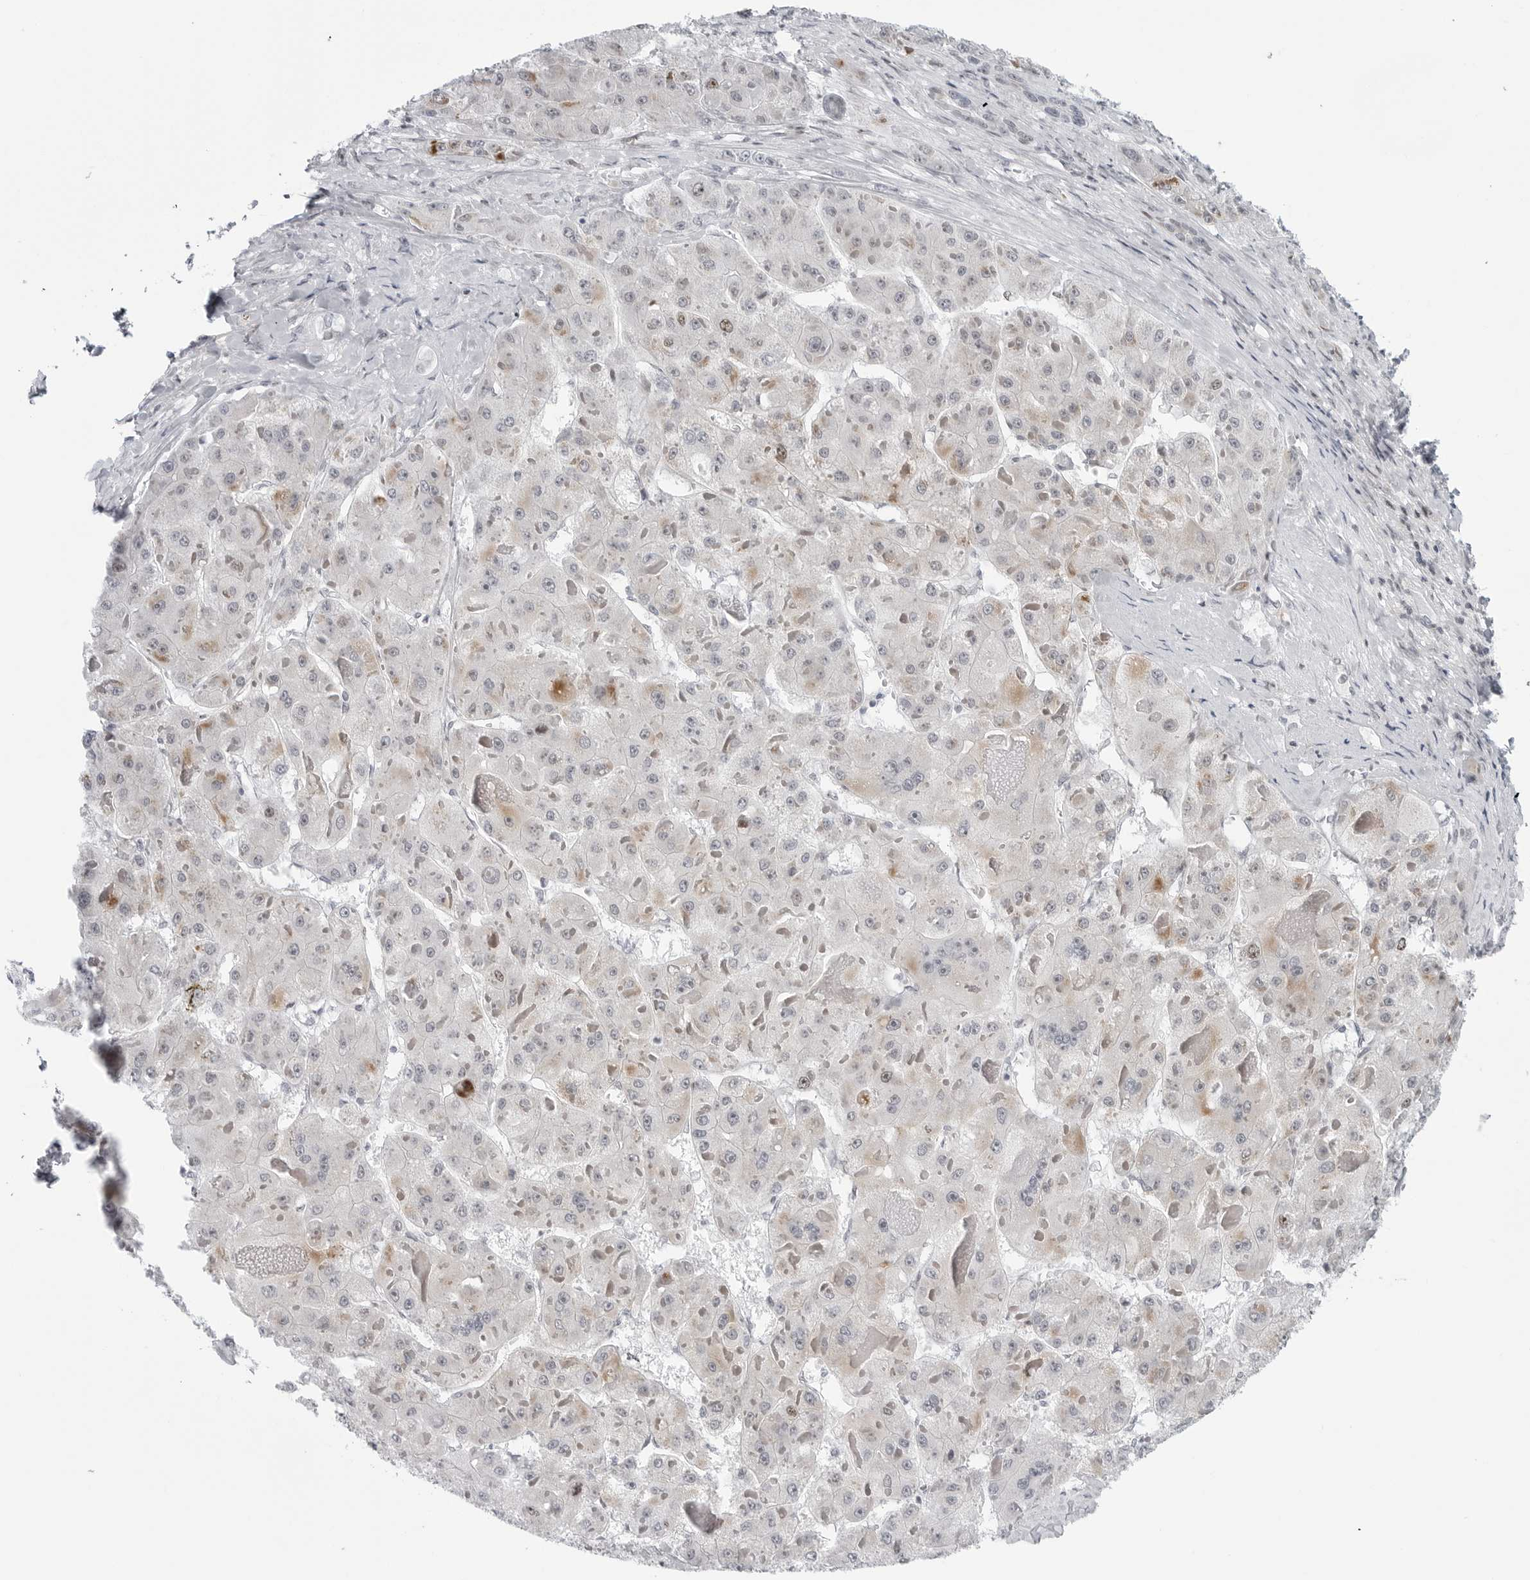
{"staining": {"intensity": "weak", "quantity": "<25%", "location": "cytoplasmic/membranous,nuclear"}, "tissue": "liver cancer", "cell_type": "Tumor cells", "image_type": "cancer", "snomed": [{"axis": "morphology", "description": "Carcinoma, Hepatocellular, NOS"}, {"axis": "topography", "description": "Liver"}], "caption": "Immunohistochemical staining of human liver hepatocellular carcinoma exhibits no significant positivity in tumor cells.", "gene": "FAM135B", "patient": {"sex": "female", "age": 73}}